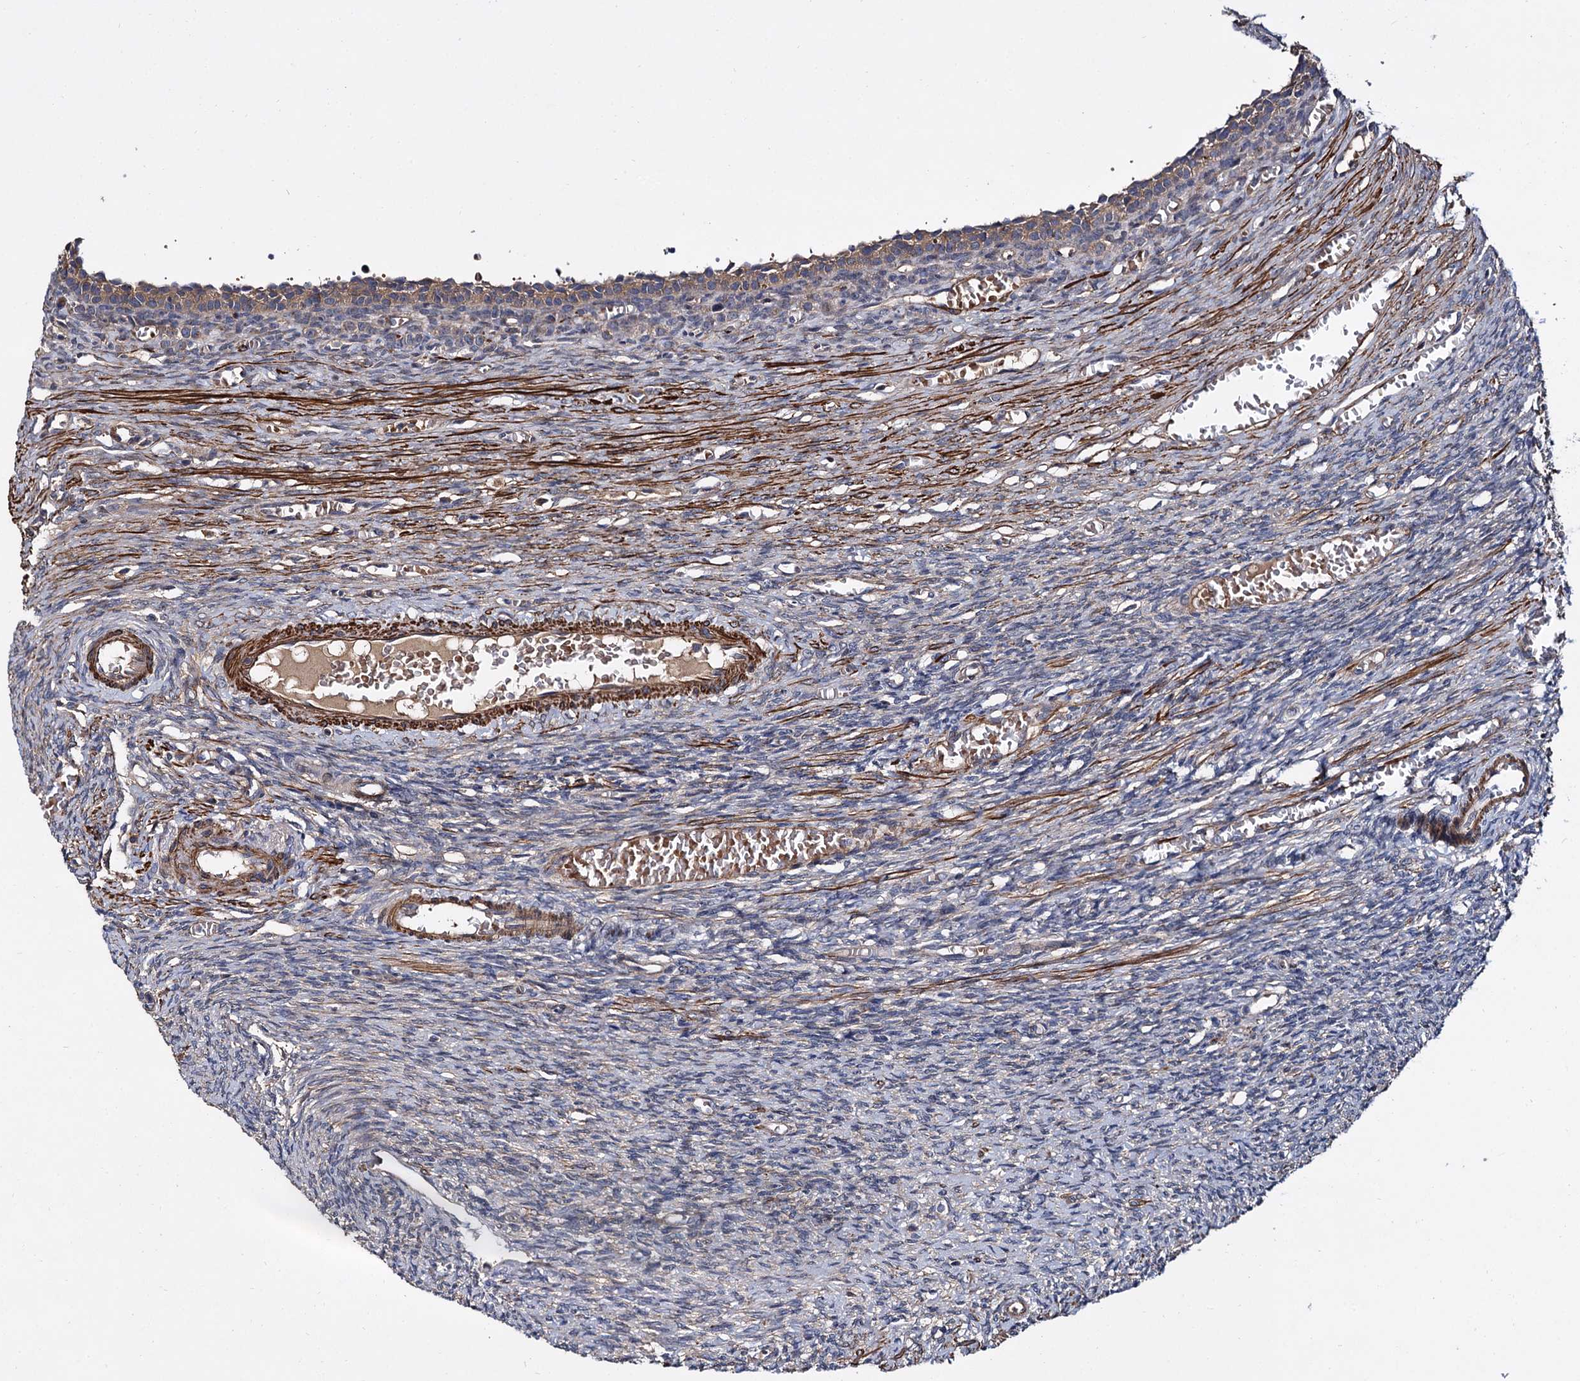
{"staining": {"intensity": "weak", "quantity": ">75%", "location": "cytoplasmic/membranous"}, "tissue": "ovary", "cell_type": "Follicle cells", "image_type": "normal", "snomed": [{"axis": "morphology", "description": "Normal tissue, NOS"}, {"axis": "topography", "description": "Ovary"}], "caption": "About >75% of follicle cells in normal human ovary exhibit weak cytoplasmic/membranous protein expression as visualized by brown immunohistochemical staining.", "gene": "ISM2", "patient": {"sex": "female", "age": 27}}